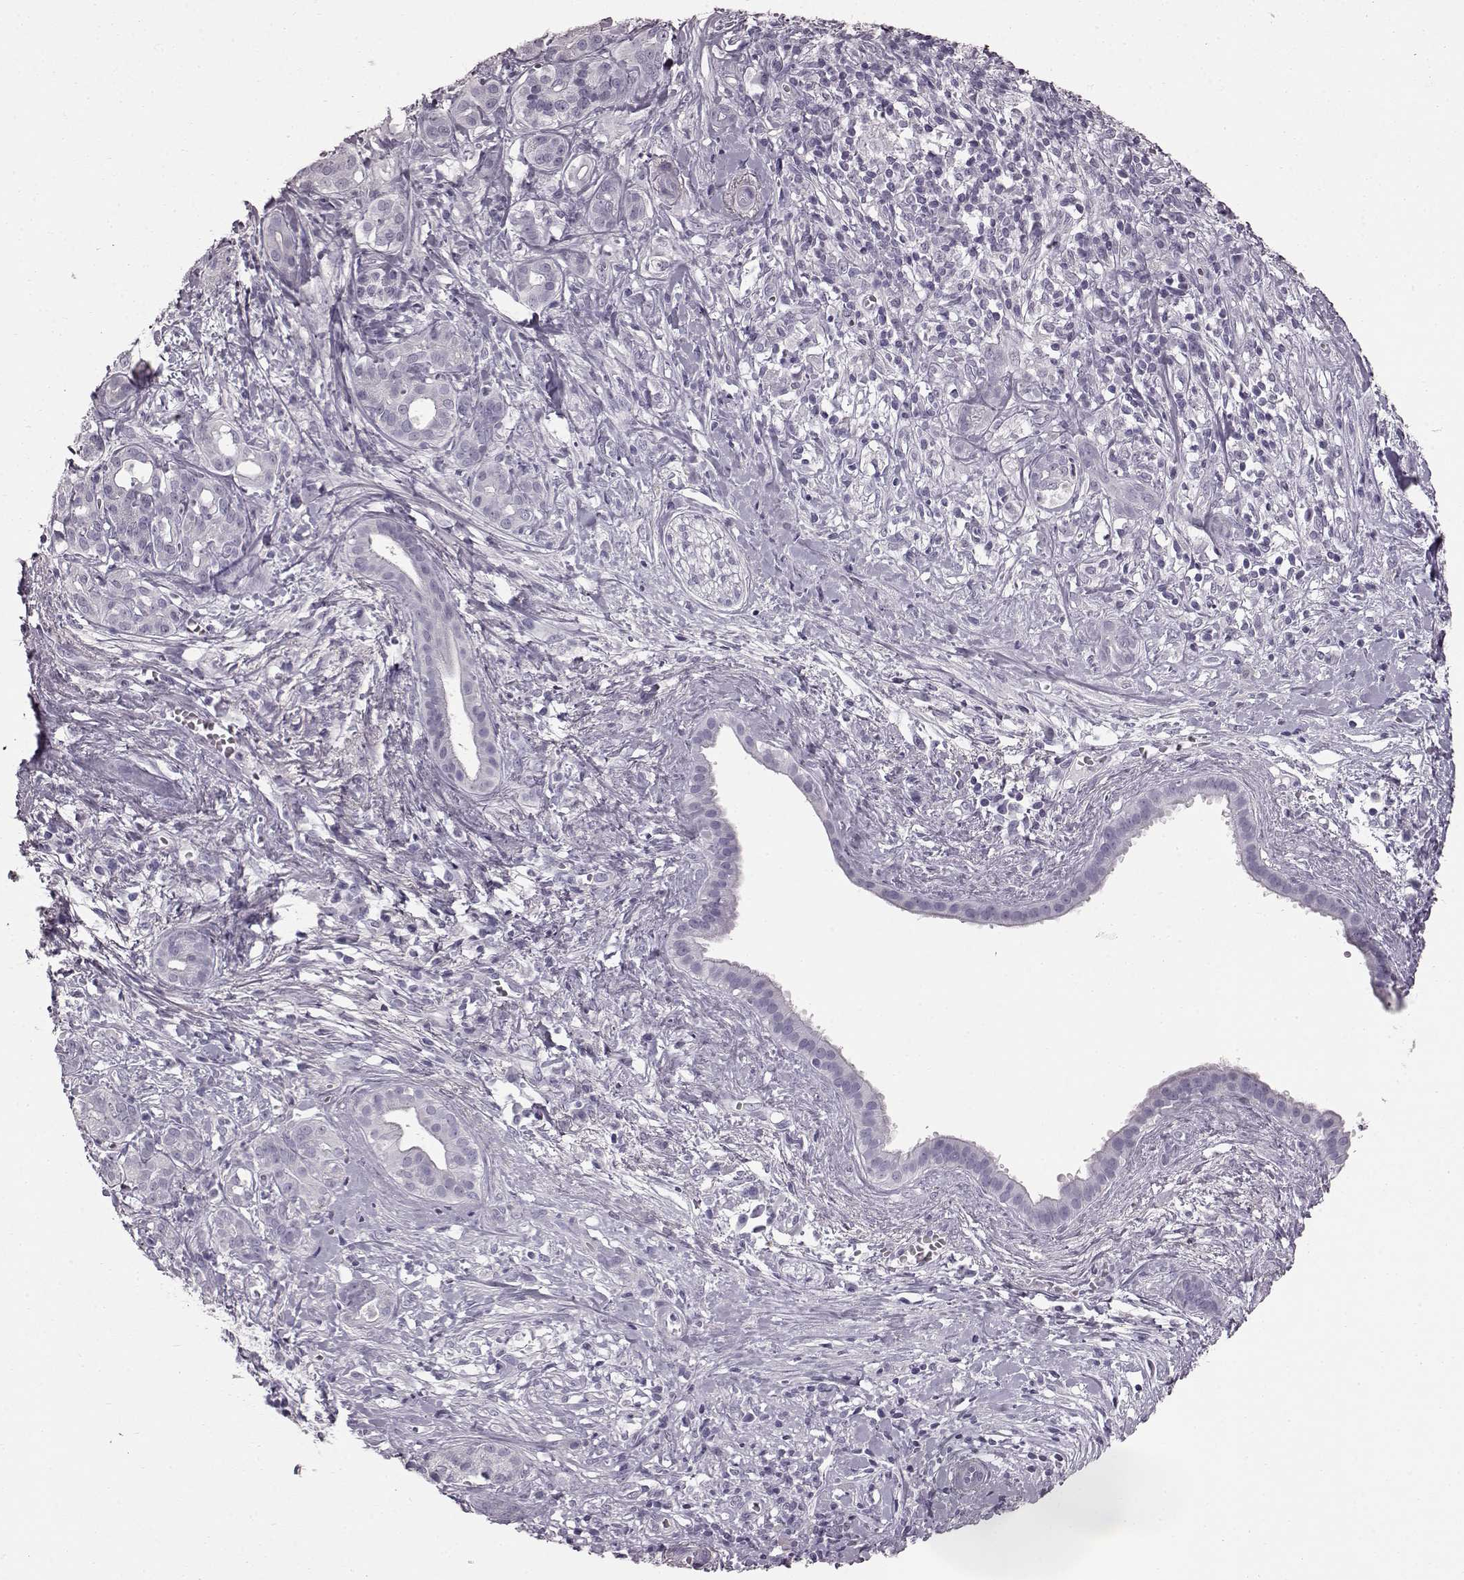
{"staining": {"intensity": "negative", "quantity": "none", "location": "none"}, "tissue": "pancreatic cancer", "cell_type": "Tumor cells", "image_type": "cancer", "snomed": [{"axis": "morphology", "description": "Adenocarcinoma, NOS"}, {"axis": "topography", "description": "Pancreas"}], "caption": "Pancreatic cancer was stained to show a protein in brown. There is no significant staining in tumor cells.", "gene": "TCHHL1", "patient": {"sex": "male", "age": 61}}